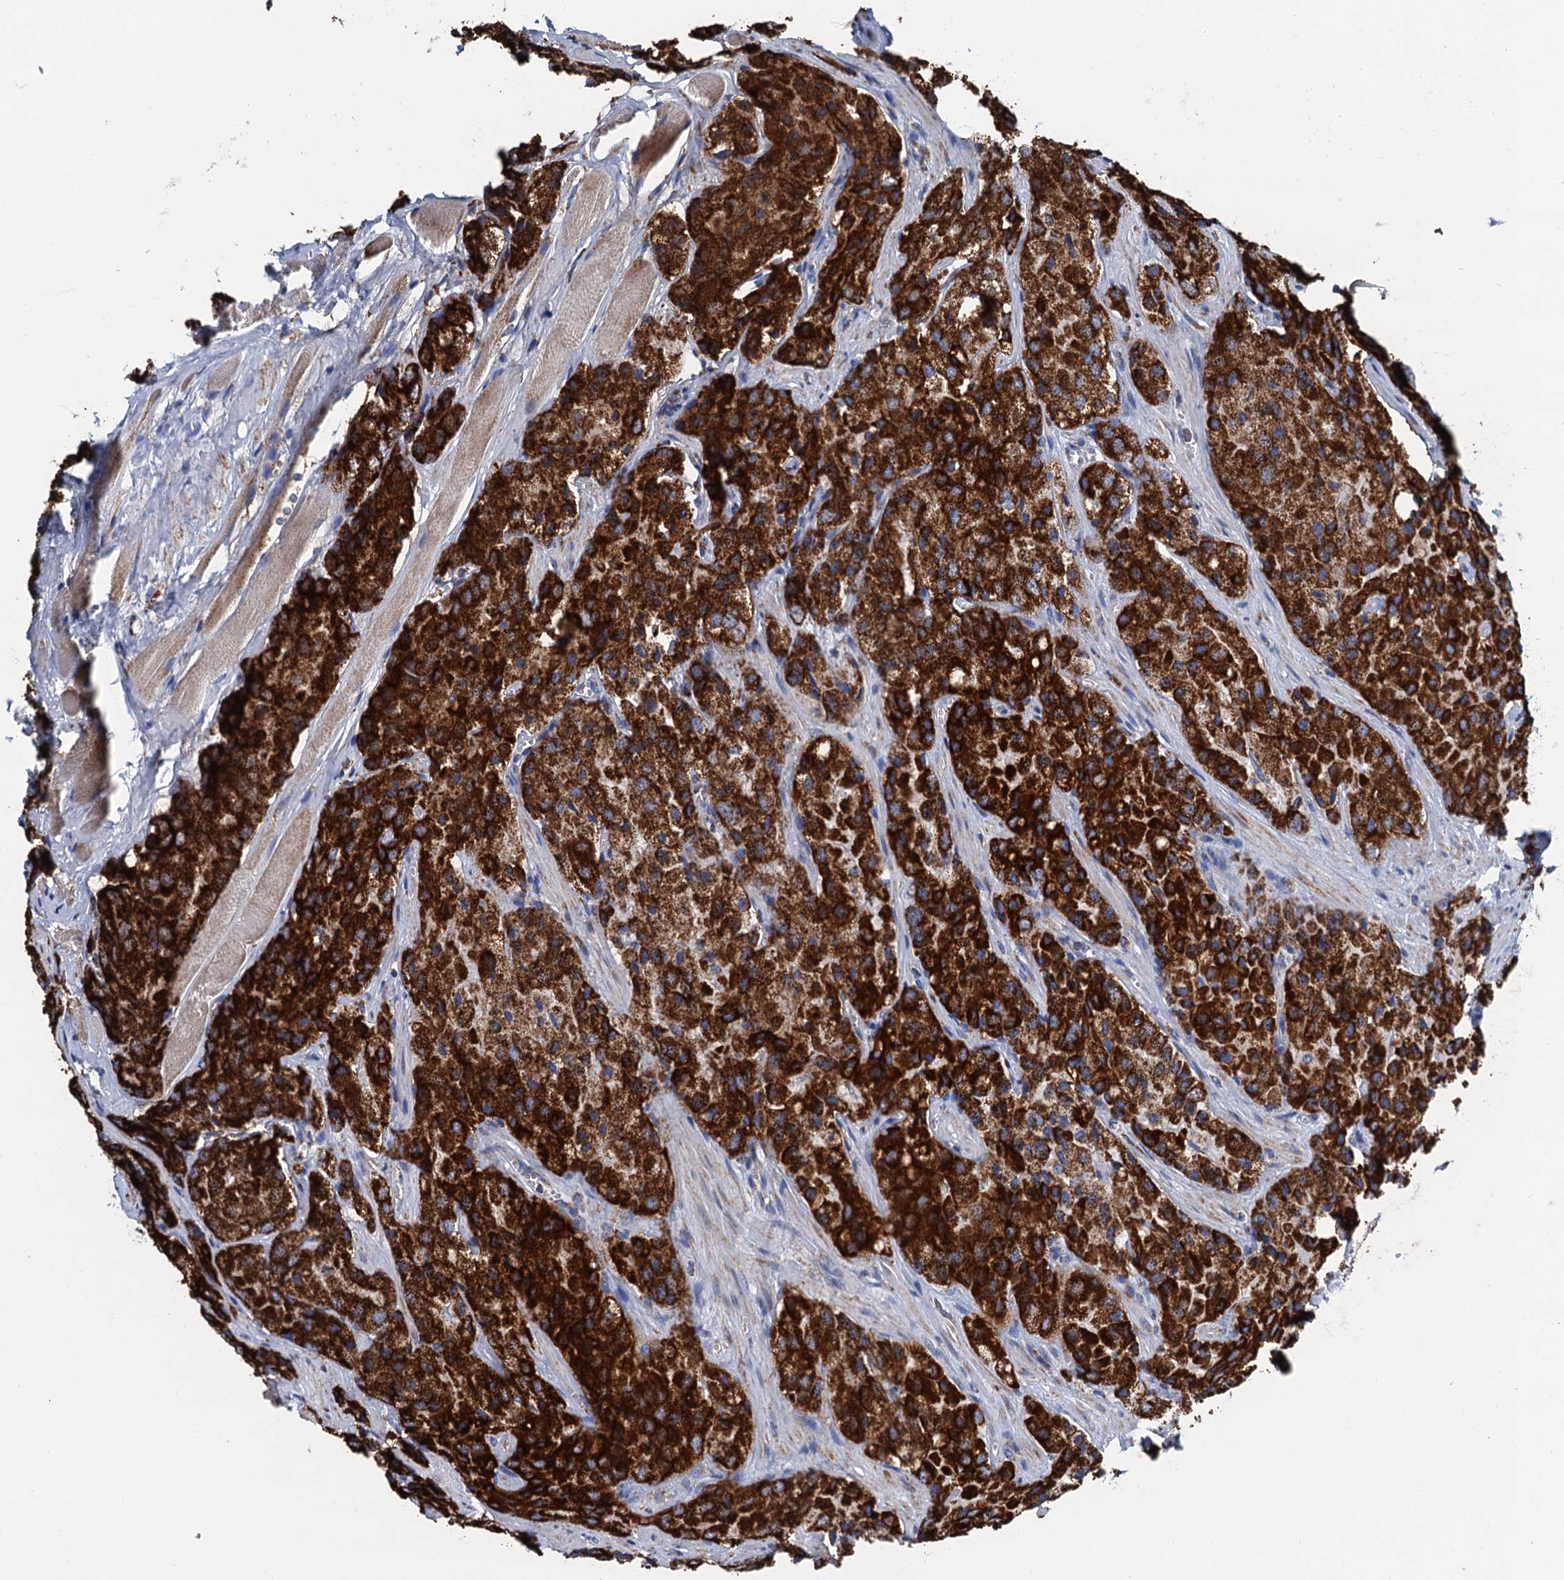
{"staining": {"intensity": "strong", "quantity": ">75%", "location": "cytoplasmic/membranous"}, "tissue": "prostate cancer", "cell_type": "Tumor cells", "image_type": "cancer", "snomed": [{"axis": "morphology", "description": "Adenocarcinoma, High grade"}, {"axis": "topography", "description": "Prostate"}], "caption": "This micrograph displays IHC staining of high-grade adenocarcinoma (prostate), with high strong cytoplasmic/membranous expression in about >75% of tumor cells.", "gene": "IVD", "patient": {"sex": "male", "age": 66}}